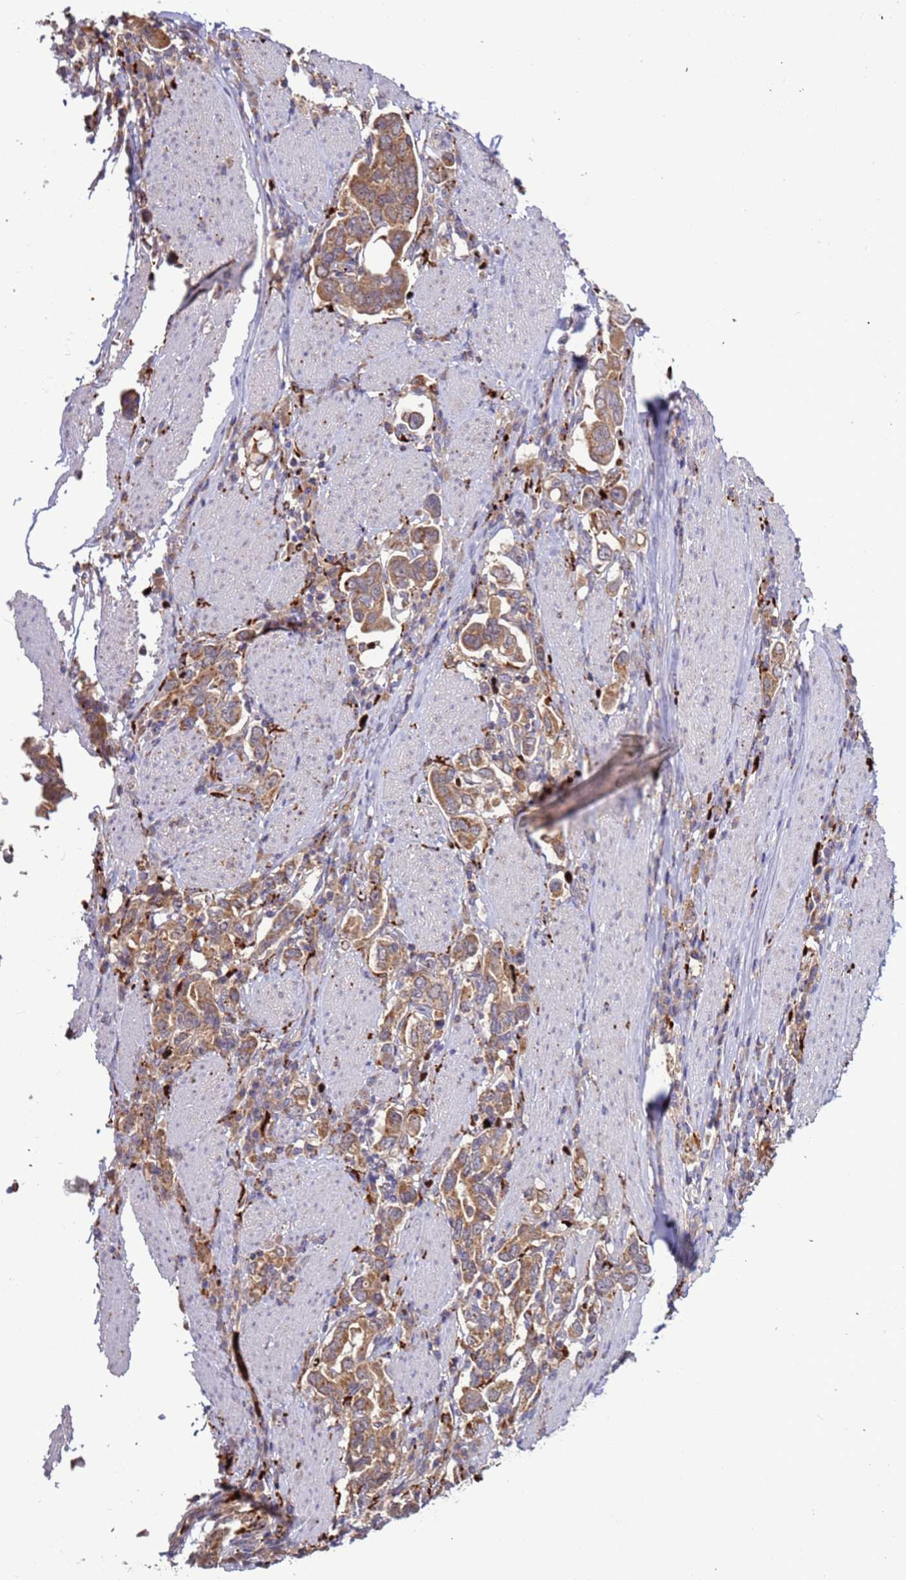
{"staining": {"intensity": "moderate", "quantity": ">75%", "location": "cytoplasmic/membranous"}, "tissue": "stomach cancer", "cell_type": "Tumor cells", "image_type": "cancer", "snomed": [{"axis": "morphology", "description": "Adenocarcinoma, NOS"}, {"axis": "topography", "description": "Stomach, upper"}, {"axis": "topography", "description": "Stomach"}], "caption": "Stomach adenocarcinoma was stained to show a protein in brown. There is medium levels of moderate cytoplasmic/membranous positivity in approximately >75% of tumor cells.", "gene": "VPS36", "patient": {"sex": "male", "age": 62}}